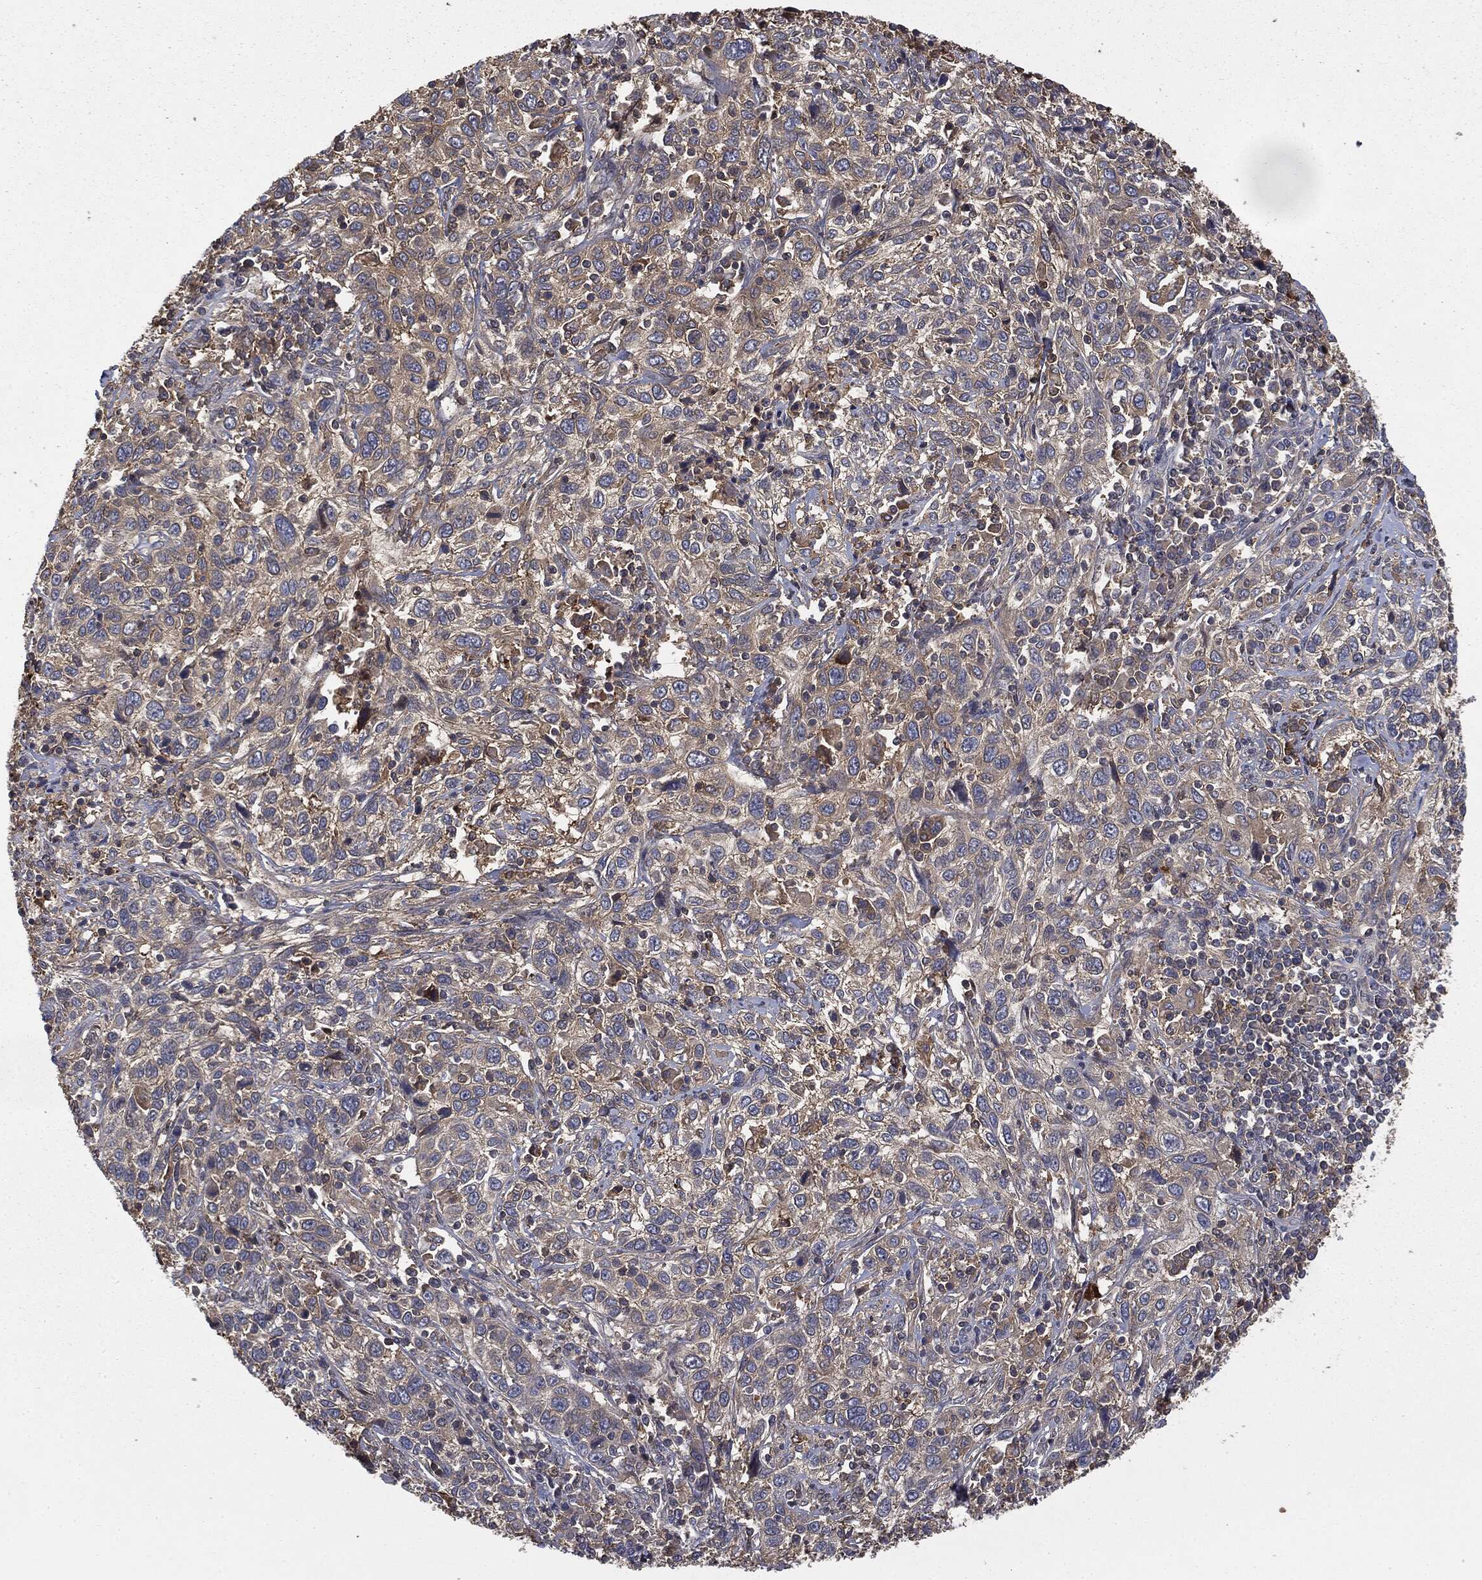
{"staining": {"intensity": "weak", "quantity": "25%-75%", "location": "cytoplasmic/membranous"}, "tissue": "cervical cancer", "cell_type": "Tumor cells", "image_type": "cancer", "snomed": [{"axis": "morphology", "description": "Squamous cell carcinoma, NOS"}, {"axis": "topography", "description": "Cervix"}], "caption": "There is low levels of weak cytoplasmic/membranous expression in tumor cells of squamous cell carcinoma (cervical), as demonstrated by immunohistochemical staining (brown color).", "gene": "GNB5", "patient": {"sex": "female", "age": 46}}